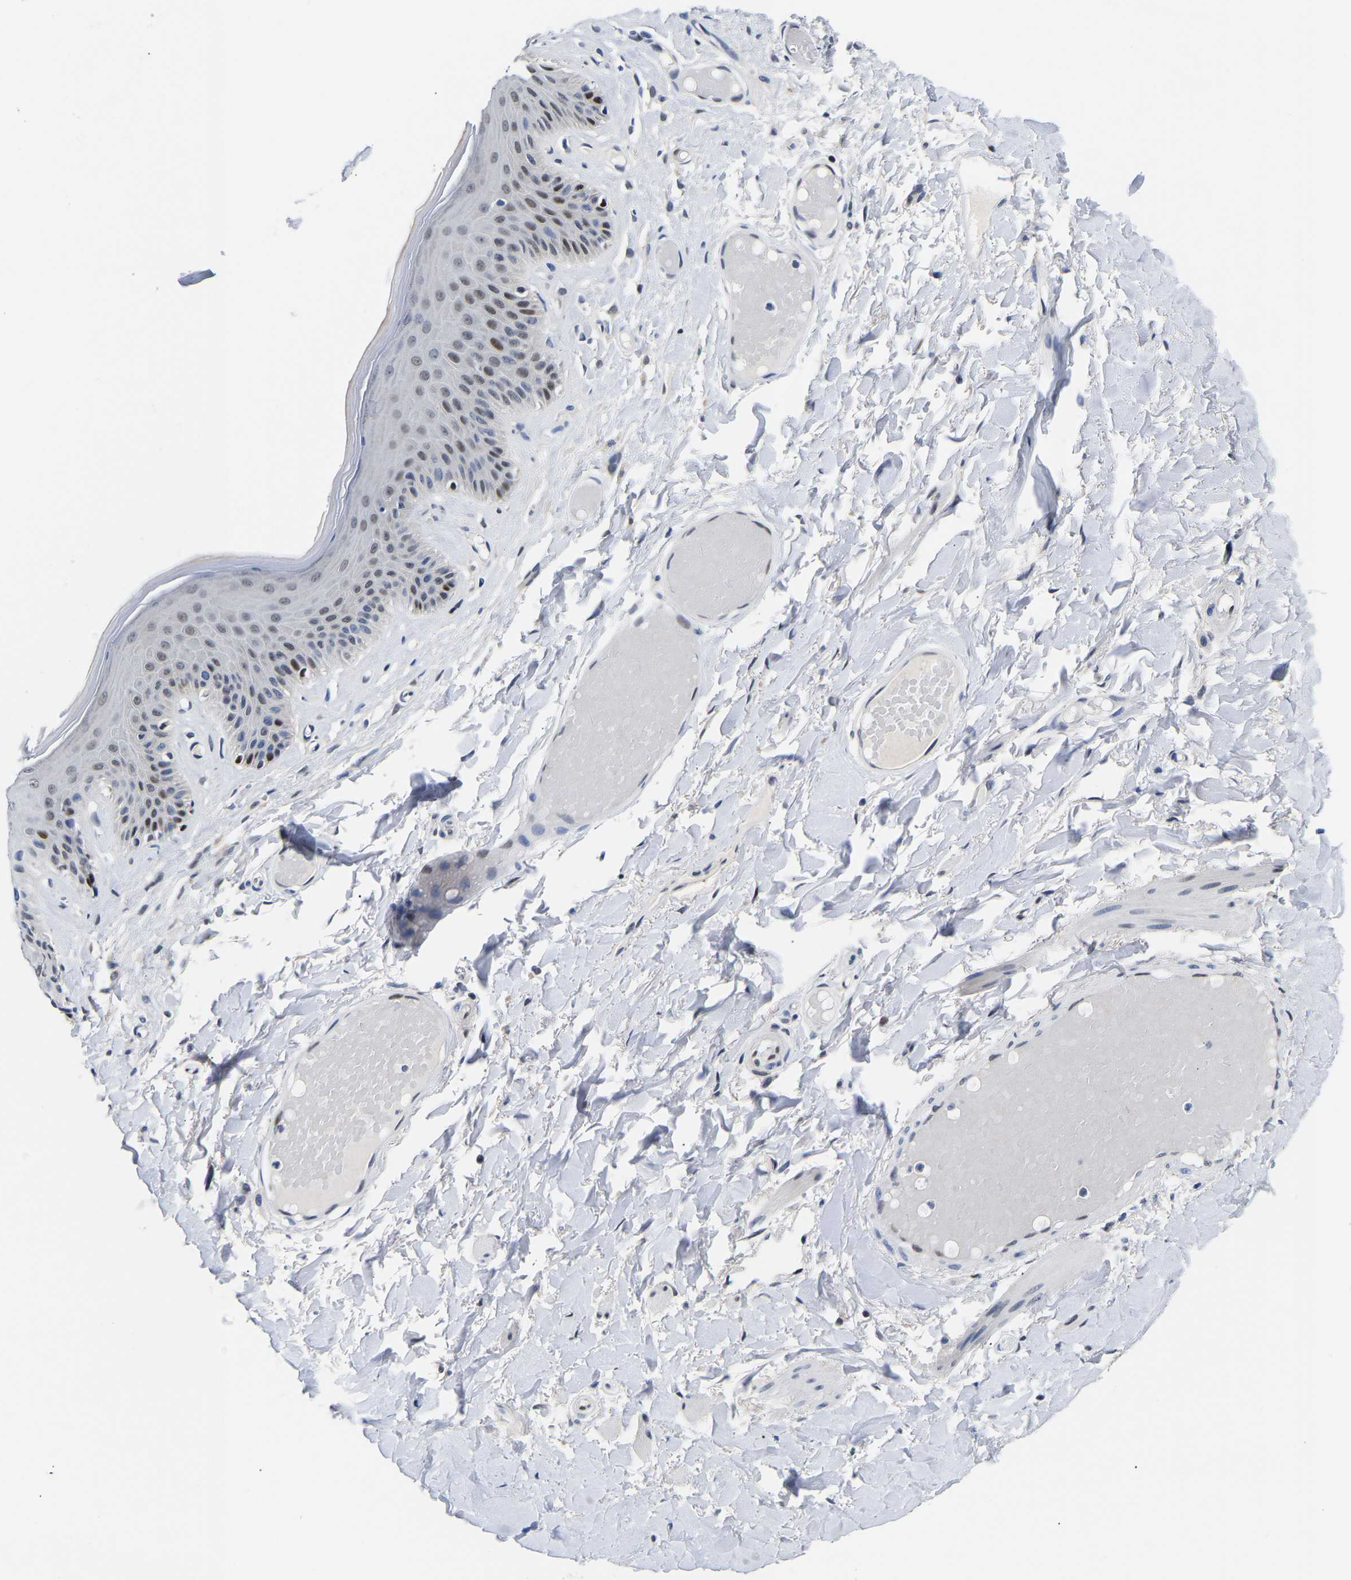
{"staining": {"intensity": "strong", "quantity": "25%-75%", "location": "nuclear"}, "tissue": "skin", "cell_type": "Epidermal cells", "image_type": "normal", "snomed": [{"axis": "morphology", "description": "Normal tissue, NOS"}, {"axis": "topography", "description": "Vulva"}], "caption": "This micrograph displays benign skin stained with immunohistochemistry to label a protein in brown. The nuclear of epidermal cells show strong positivity for the protein. Nuclei are counter-stained blue.", "gene": "PTRHD1", "patient": {"sex": "female", "age": 73}}